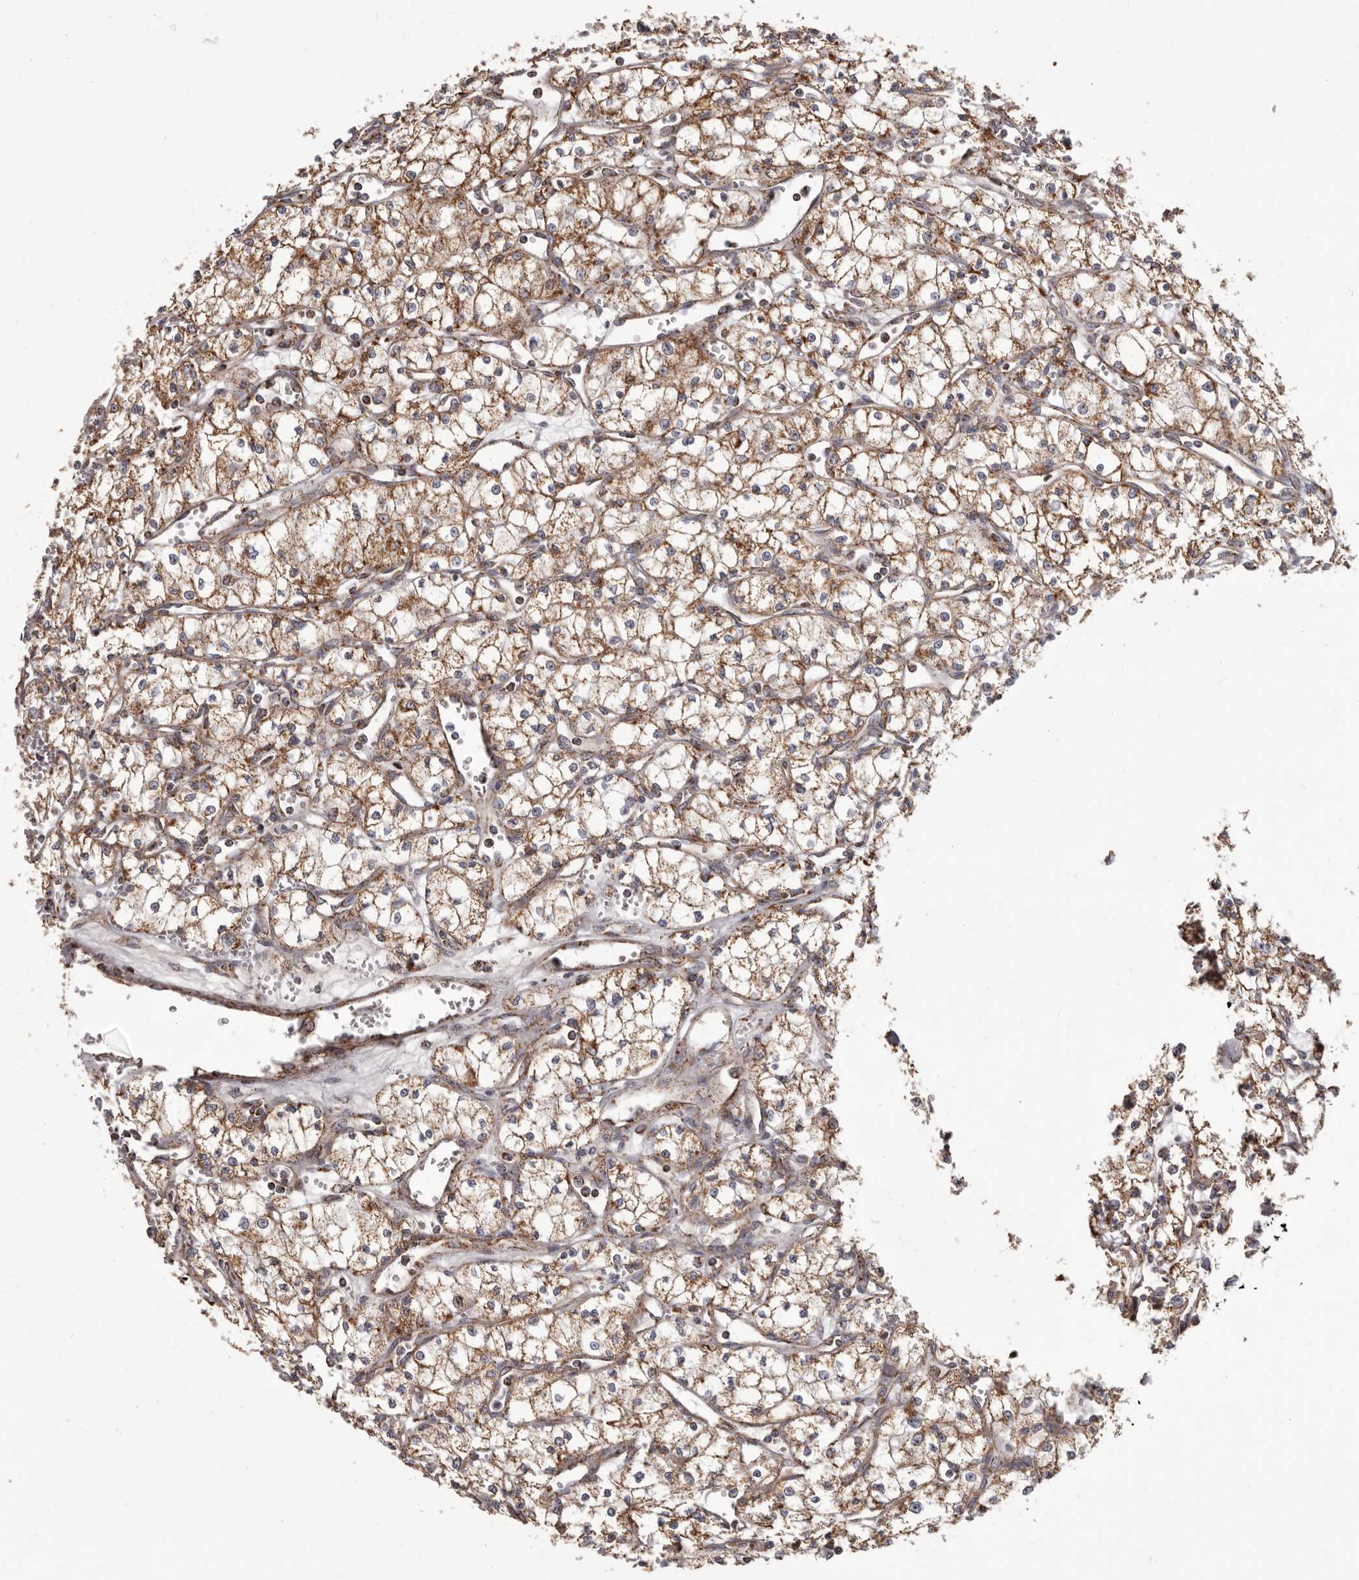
{"staining": {"intensity": "moderate", "quantity": ">75%", "location": "cytoplasmic/membranous"}, "tissue": "renal cancer", "cell_type": "Tumor cells", "image_type": "cancer", "snomed": [{"axis": "morphology", "description": "Adenocarcinoma, NOS"}, {"axis": "topography", "description": "Kidney"}], "caption": "The immunohistochemical stain labels moderate cytoplasmic/membranous staining in tumor cells of renal cancer tissue. The protein of interest is shown in brown color, while the nuclei are stained blue.", "gene": "CHRM2", "patient": {"sex": "male", "age": 59}}